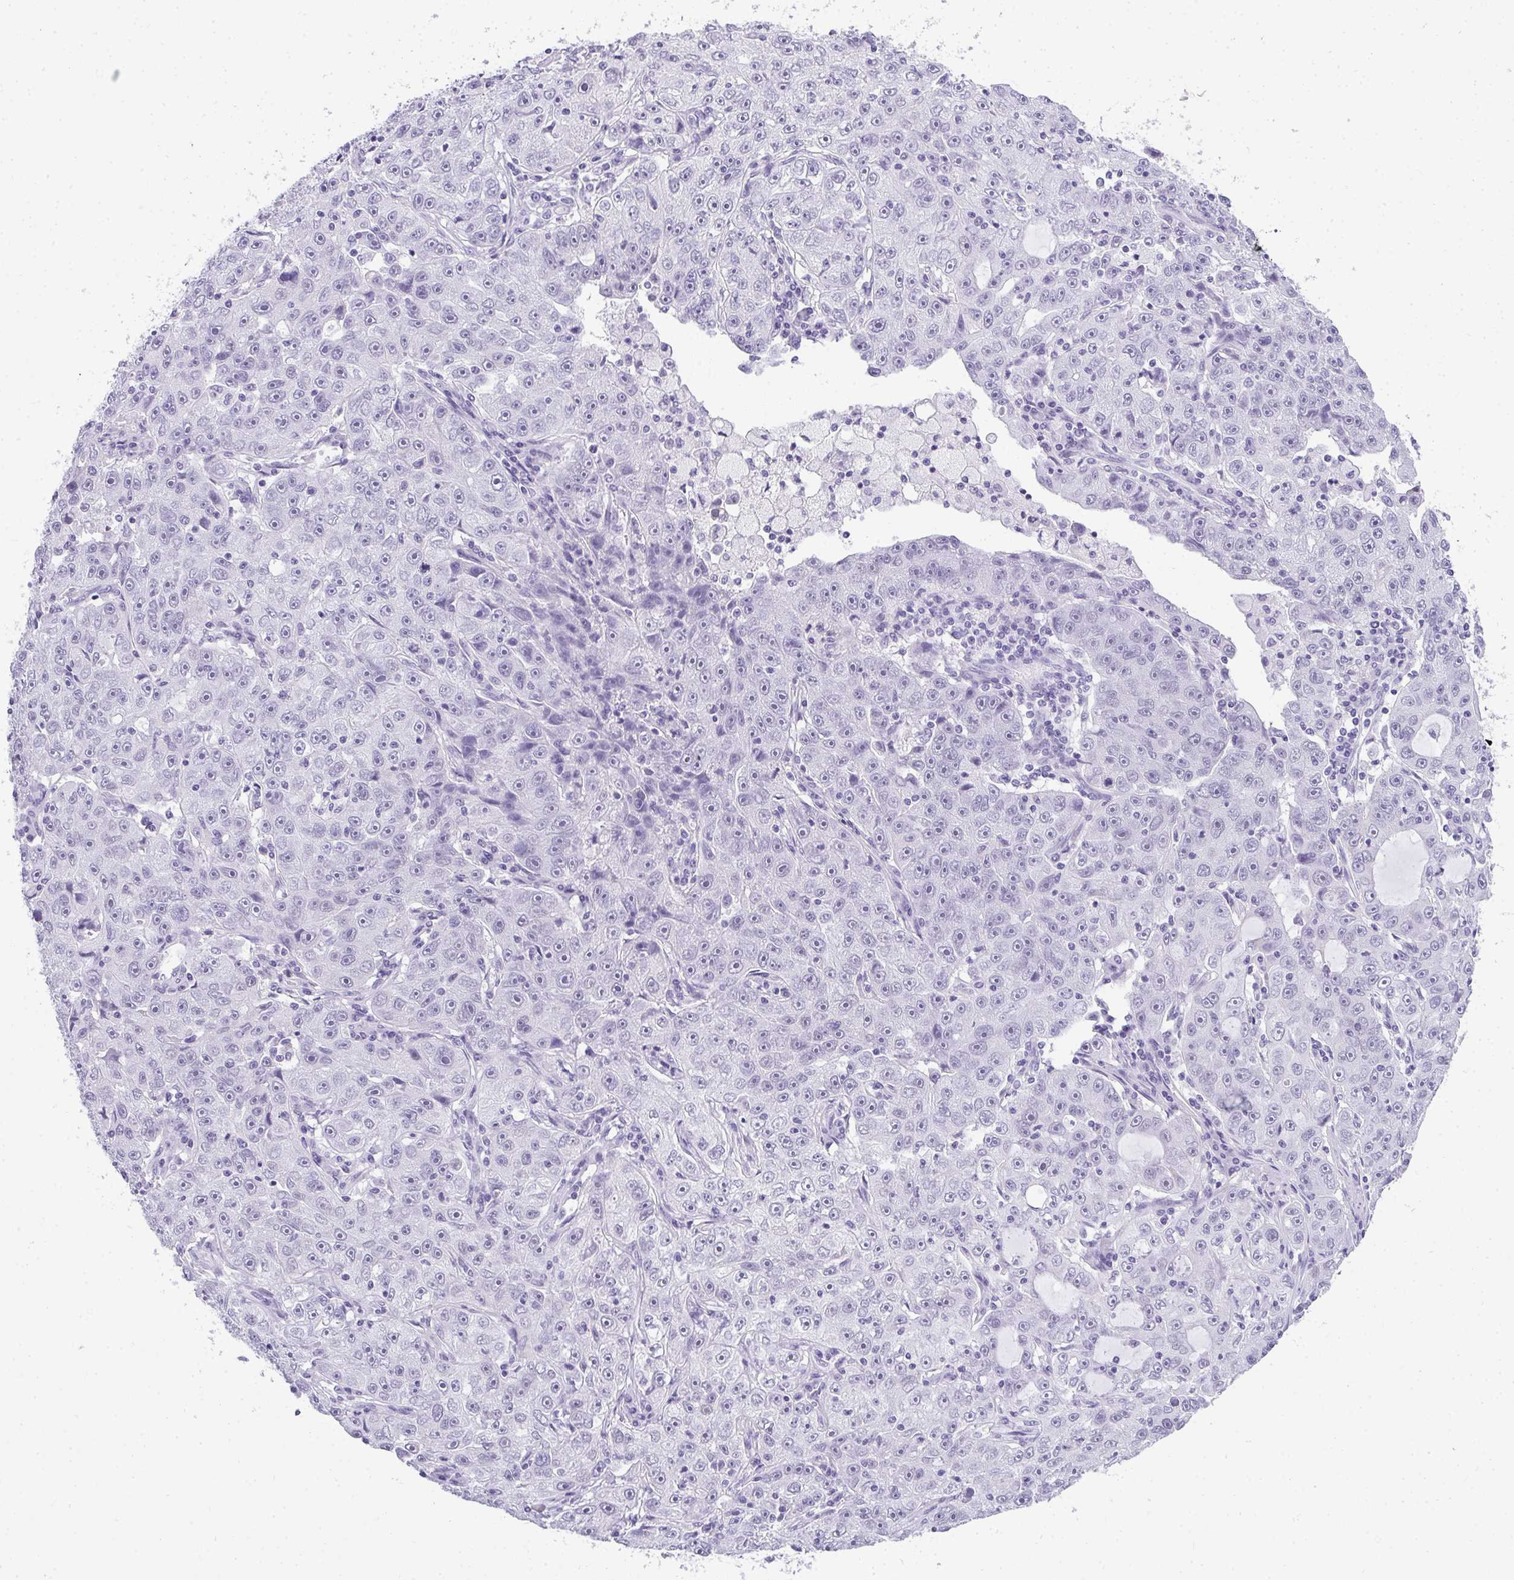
{"staining": {"intensity": "negative", "quantity": "none", "location": "none"}, "tissue": "lung cancer", "cell_type": "Tumor cells", "image_type": "cancer", "snomed": [{"axis": "morphology", "description": "Normal morphology"}, {"axis": "morphology", "description": "Adenocarcinoma, NOS"}, {"axis": "topography", "description": "Lymph node"}, {"axis": "topography", "description": "Lung"}], "caption": "High magnification brightfield microscopy of lung cancer stained with DAB (brown) and counterstained with hematoxylin (blue): tumor cells show no significant staining. (DAB immunohistochemistry (IHC), high magnification).", "gene": "PLA2G1B", "patient": {"sex": "female", "age": 57}}